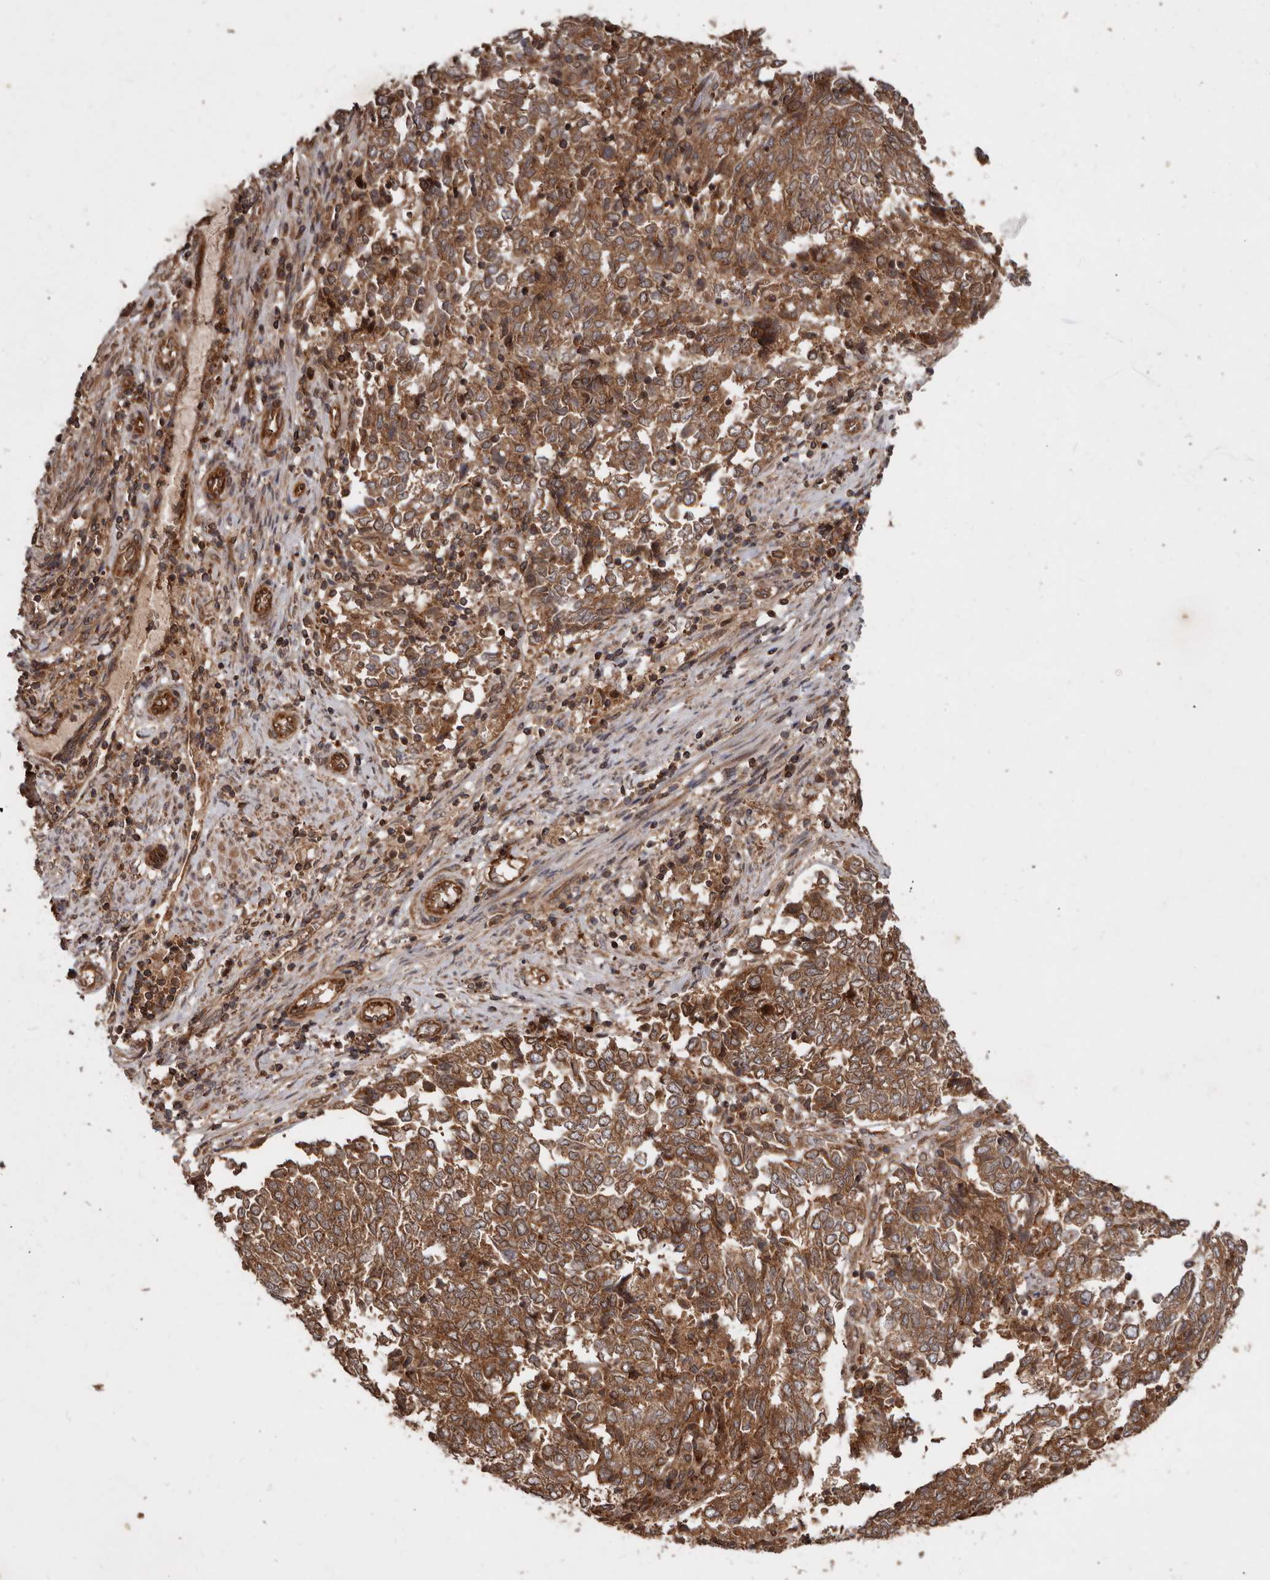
{"staining": {"intensity": "moderate", "quantity": ">75%", "location": "cytoplasmic/membranous"}, "tissue": "endometrial cancer", "cell_type": "Tumor cells", "image_type": "cancer", "snomed": [{"axis": "morphology", "description": "Adenocarcinoma, NOS"}, {"axis": "topography", "description": "Endometrium"}], "caption": "Protein expression analysis of endometrial cancer (adenocarcinoma) exhibits moderate cytoplasmic/membranous positivity in about >75% of tumor cells.", "gene": "STK36", "patient": {"sex": "female", "age": 80}}